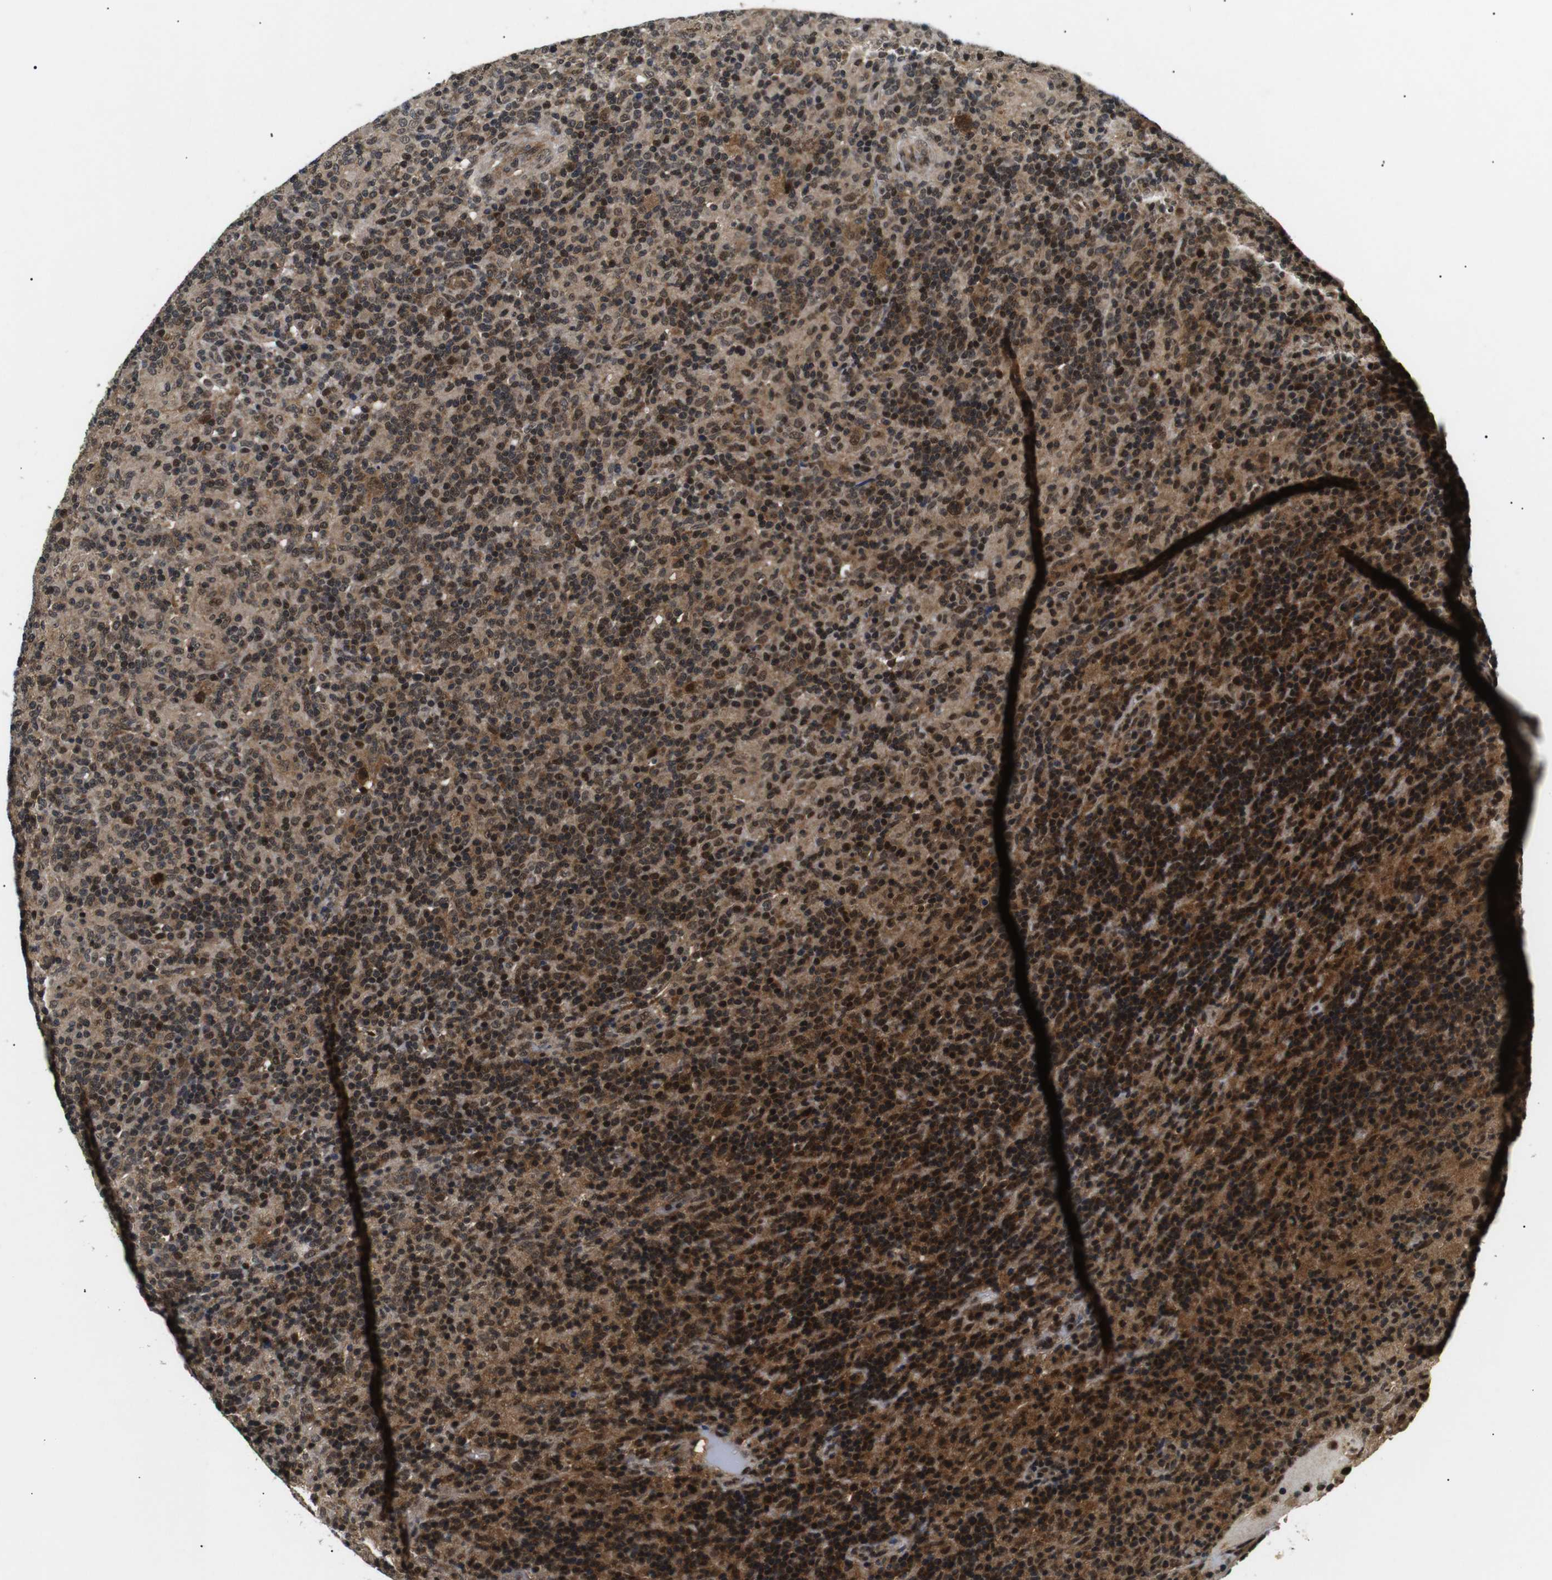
{"staining": {"intensity": "strong", "quantity": ">75%", "location": "cytoplasmic/membranous,nuclear"}, "tissue": "lymphoma", "cell_type": "Tumor cells", "image_type": "cancer", "snomed": [{"axis": "morphology", "description": "Hodgkin's disease, NOS"}, {"axis": "topography", "description": "Lymph node"}], "caption": "The photomicrograph exhibits immunohistochemical staining of lymphoma. There is strong cytoplasmic/membranous and nuclear positivity is seen in approximately >75% of tumor cells. The protein is shown in brown color, while the nuclei are stained blue.", "gene": "SKP1", "patient": {"sex": "male", "age": 70}}